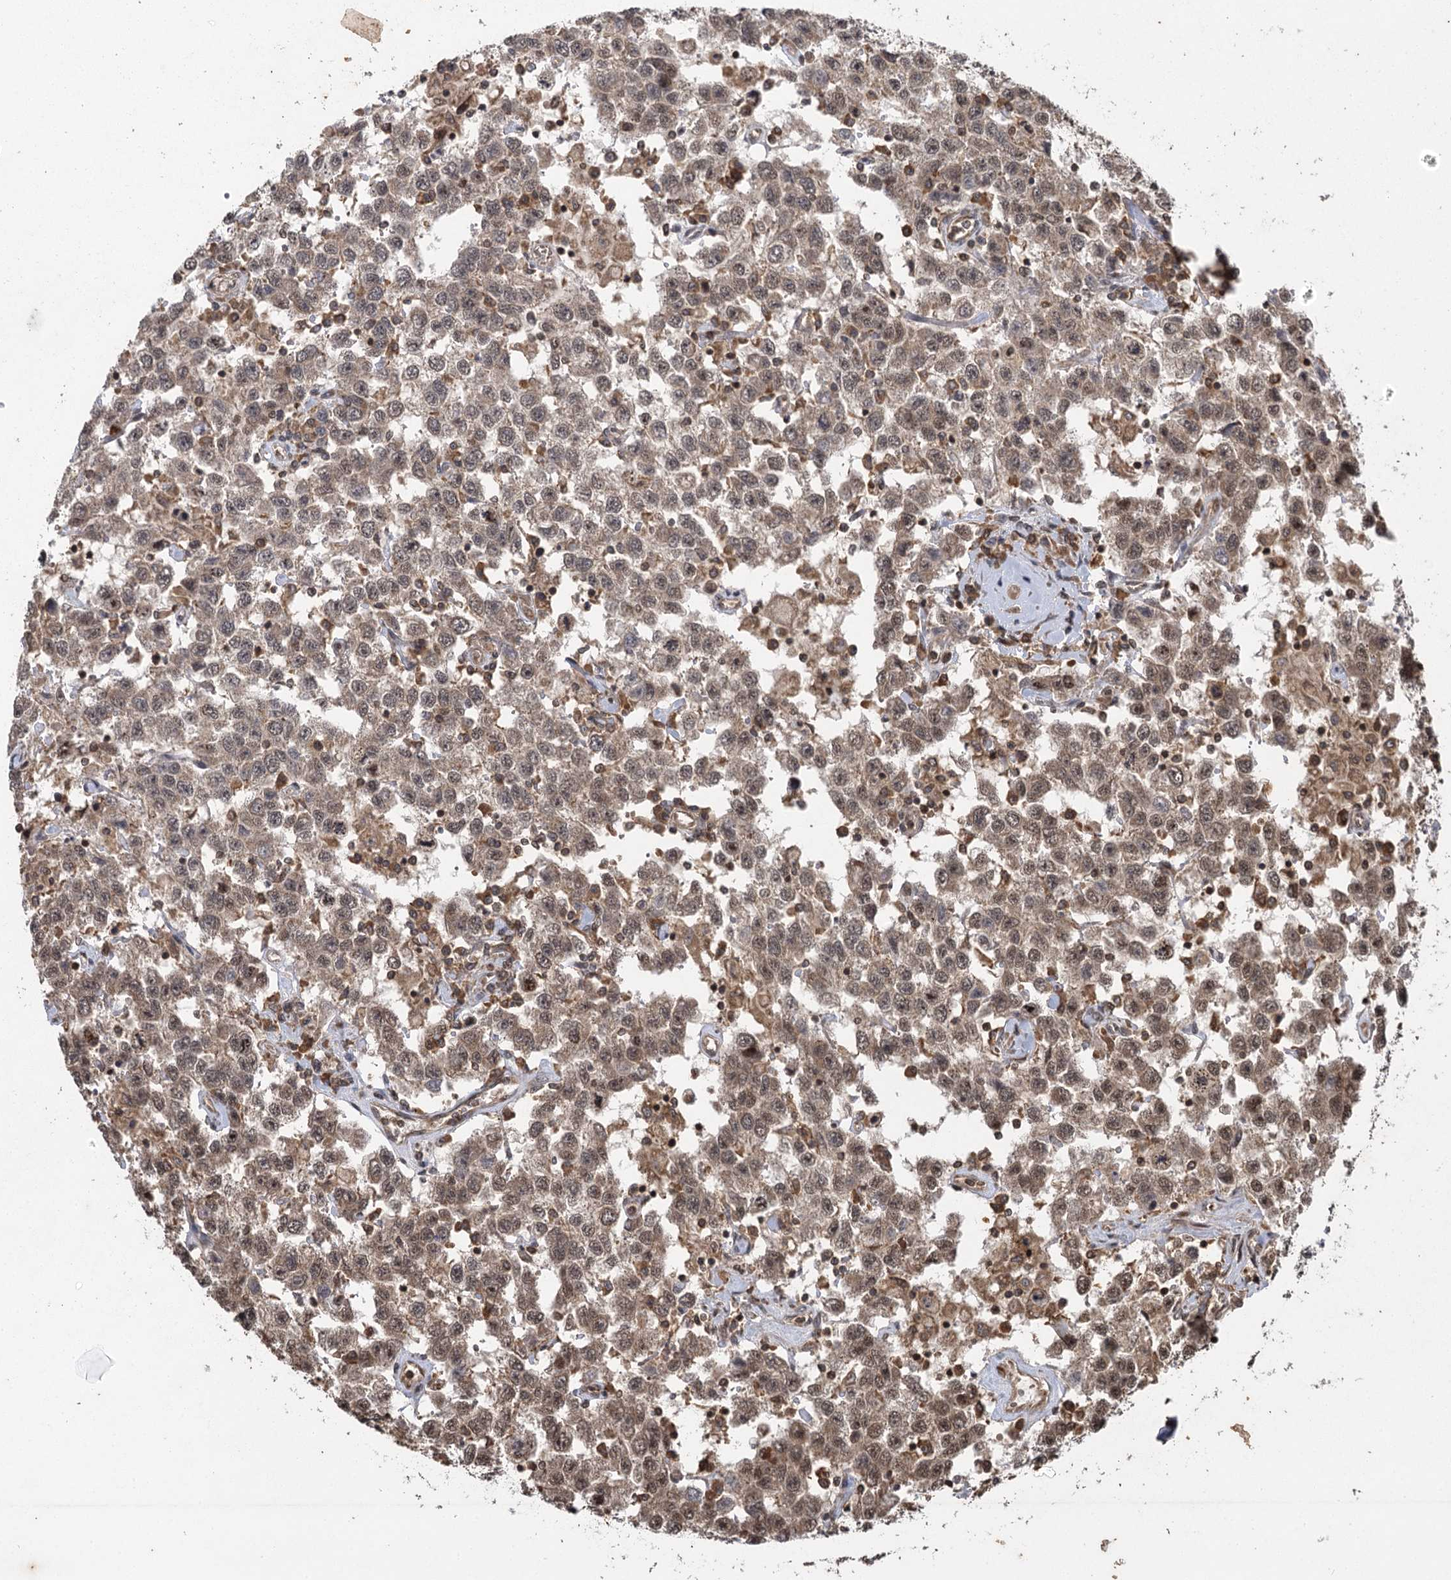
{"staining": {"intensity": "weak", "quantity": ">75%", "location": "cytoplasmic/membranous,nuclear"}, "tissue": "testis cancer", "cell_type": "Tumor cells", "image_type": "cancer", "snomed": [{"axis": "morphology", "description": "Seminoma, NOS"}, {"axis": "topography", "description": "Testis"}], "caption": "Testis seminoma was stained to show a protein in brown. There is low levels of weak cytoplasmic/membranous and nuclear positivity in about >75% of tumor cells. The staining is performed using DAB (3,3'-diaminobenzidine) brown chromogen to label protein expression. The nuclei are counter-stained blue using hematoxylin.", "gene": "IL11RA", "patient": {"sex": "male", "age": 41}}